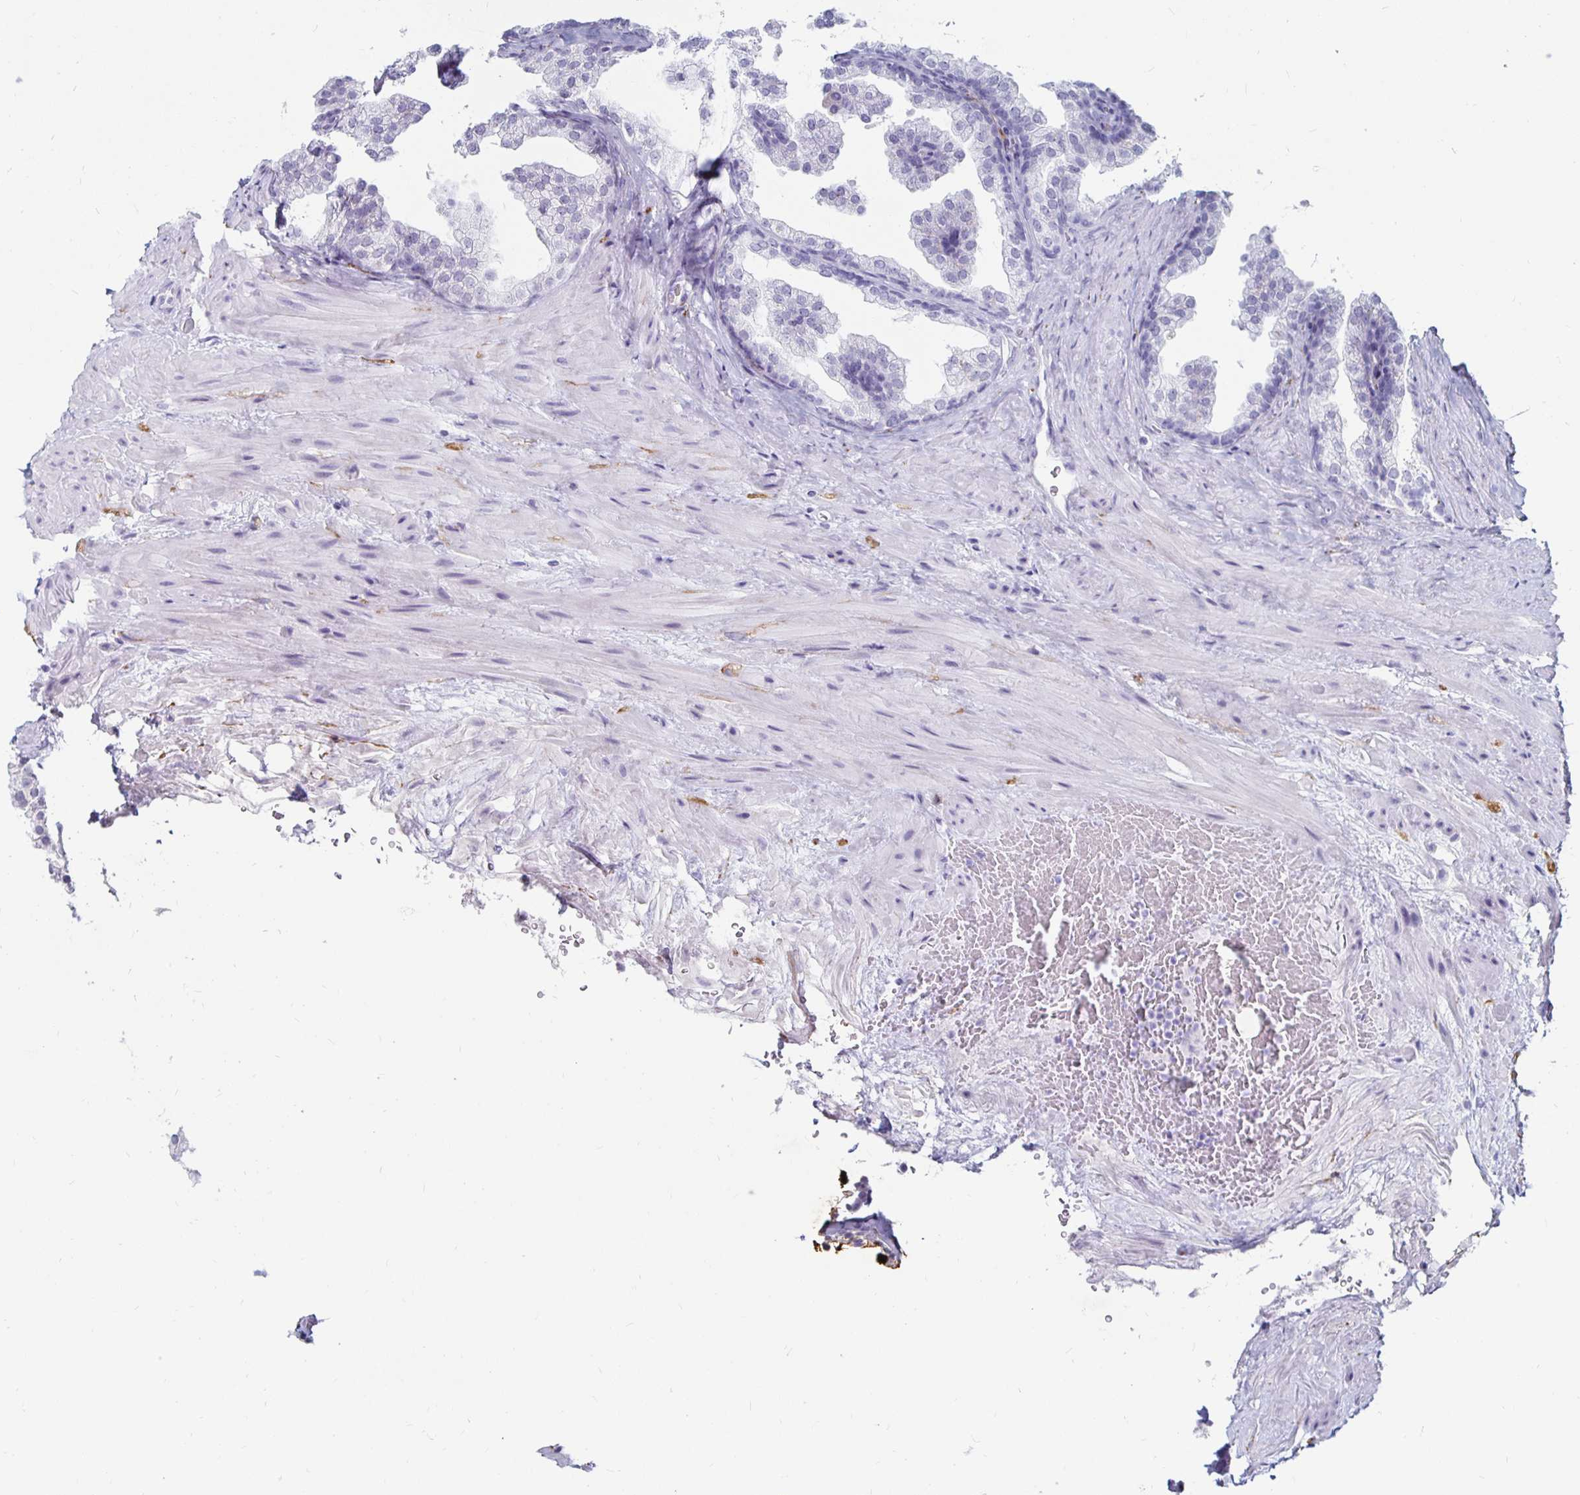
{"staining": {"intensity": "negative", "quantity": "none", "location": "none"}, "tissue": "prostate", "cell_type": "Glandular cells", "image_type": "normal", "snomed": [{"axis": "morphology", "description": "Normal tissue, NOS"}, {"axis": "topography", "description": "Prostate"}], "caption": "Glandular cells are negative for brown protein staining in benign prostate. (DAB (3,3'-diaminobenzidine) IHC visualized using brightfield microscopy, high magnification).", "gene": "KCNQ2", "patient": {"sex": "male", "age": 37}}